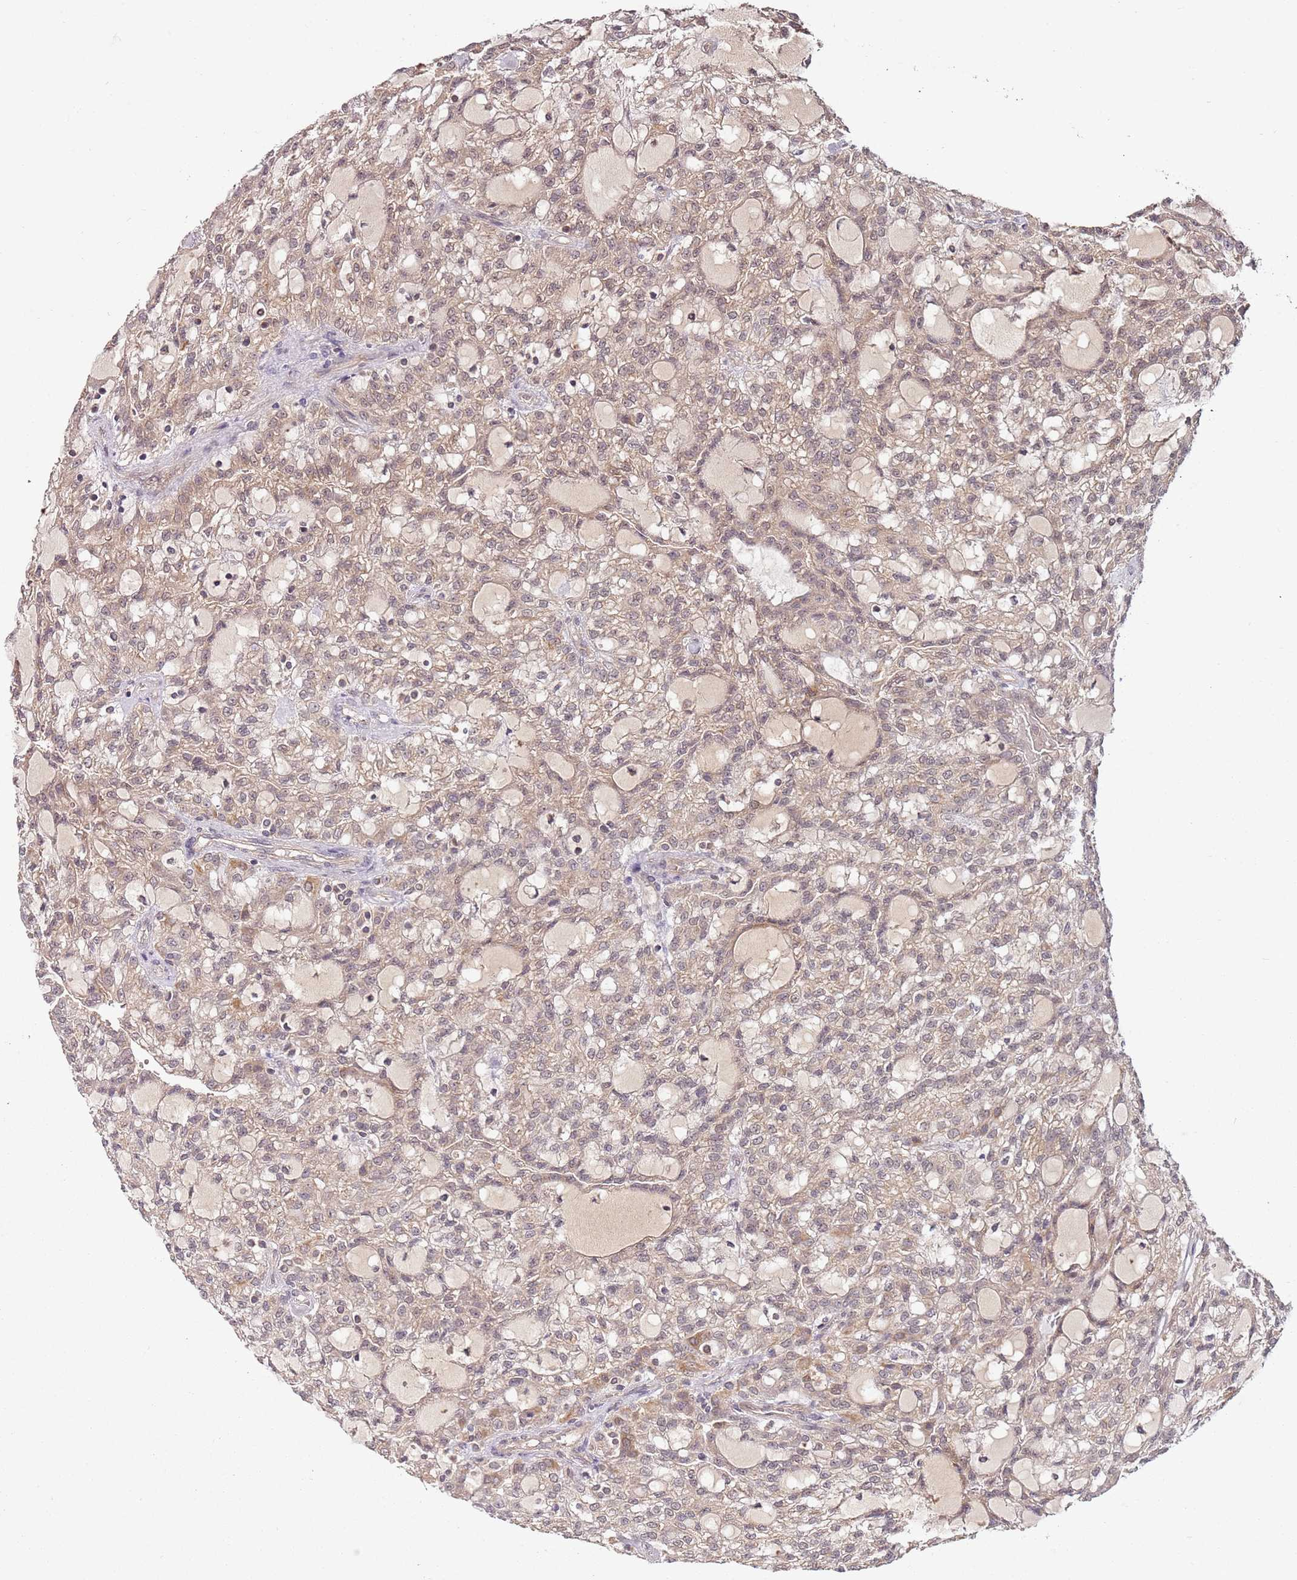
{"staining": {"intensity": "weak", "quantity": ">75%", "location": "cytoplasmic/membranous"}, "tissue": "renal cancer", "cell_type": "Tumor cells", "image_type": "cancer", "snomed": [{"axis": "morphology", "description": "Adenocarcinoma, NOS"}, {"axis": "topography", "description": "Kidney"}], "caption": "Immunohistochemistry (DAB (3,3'-diaminobenzidine)) staining of human renal adenocarcinoma displays weak cytoplasmic/membranous protein positivity in approximately >75% of tumor cells.", "gene": "LIN37", "patient": {"sex": "male", "age": 63}}